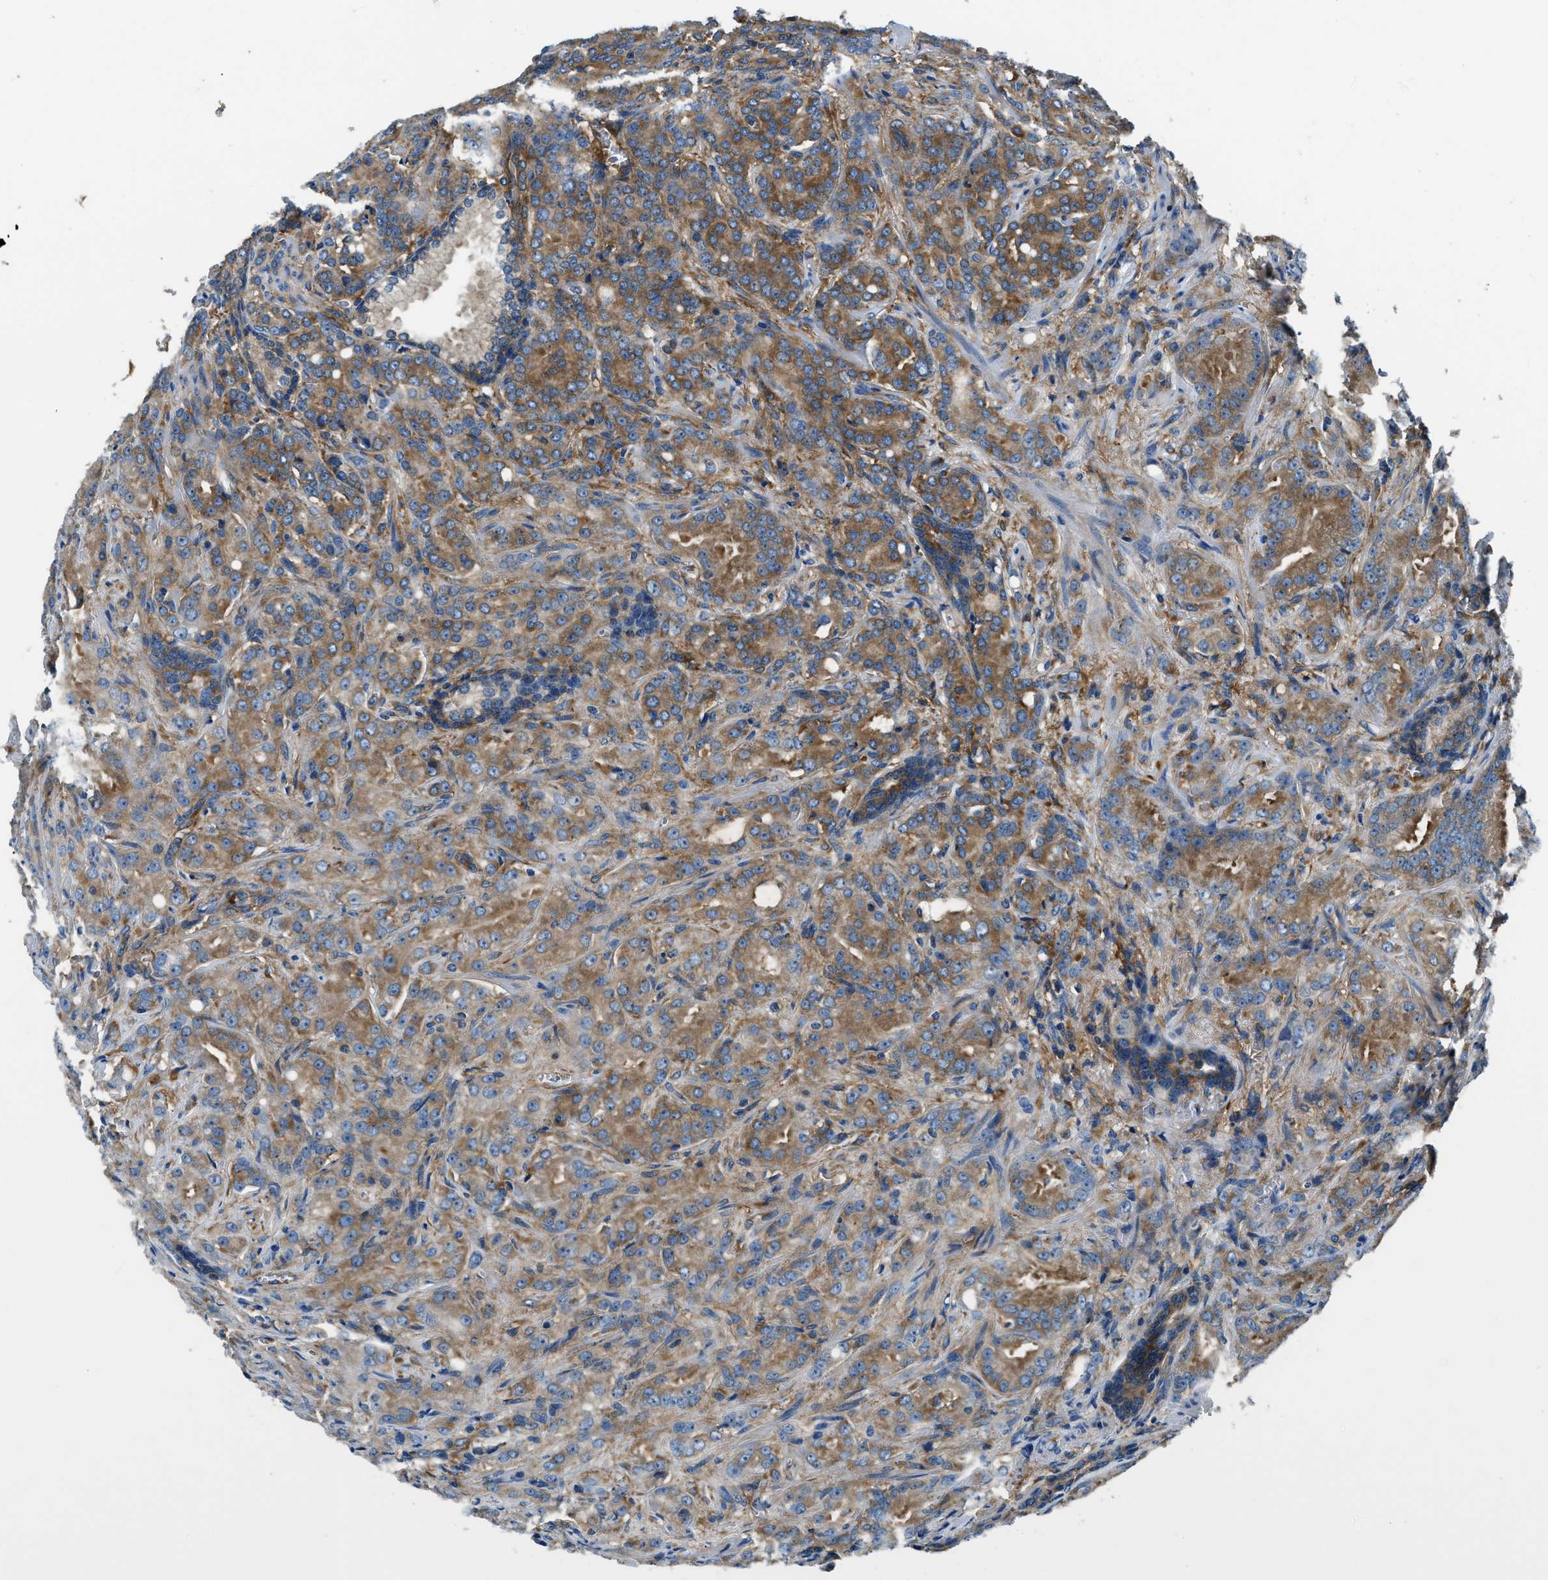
{"staining": {"intensity": "moderate", "quantity": ">75%", "location": "cytoplasmic/membranous"}, "tissue": "prostate cancer", "cell_type": "Tumor cells", "image_type": "cancer", "snomed": [{"axis": "morphology", "description": "Adenocarcinoma, High grade"}, {"axis": "topography", "description": "Prostate"}], "caption": "Immunohistochemical staining of high-grade adenocarcinoma (prostate) reveals medium levels of moderate cytoplasmic/membranous staining in about >75% of tumor cells.", "gene": "EEA1", "patient": {"sex": "male", "age": 64}}